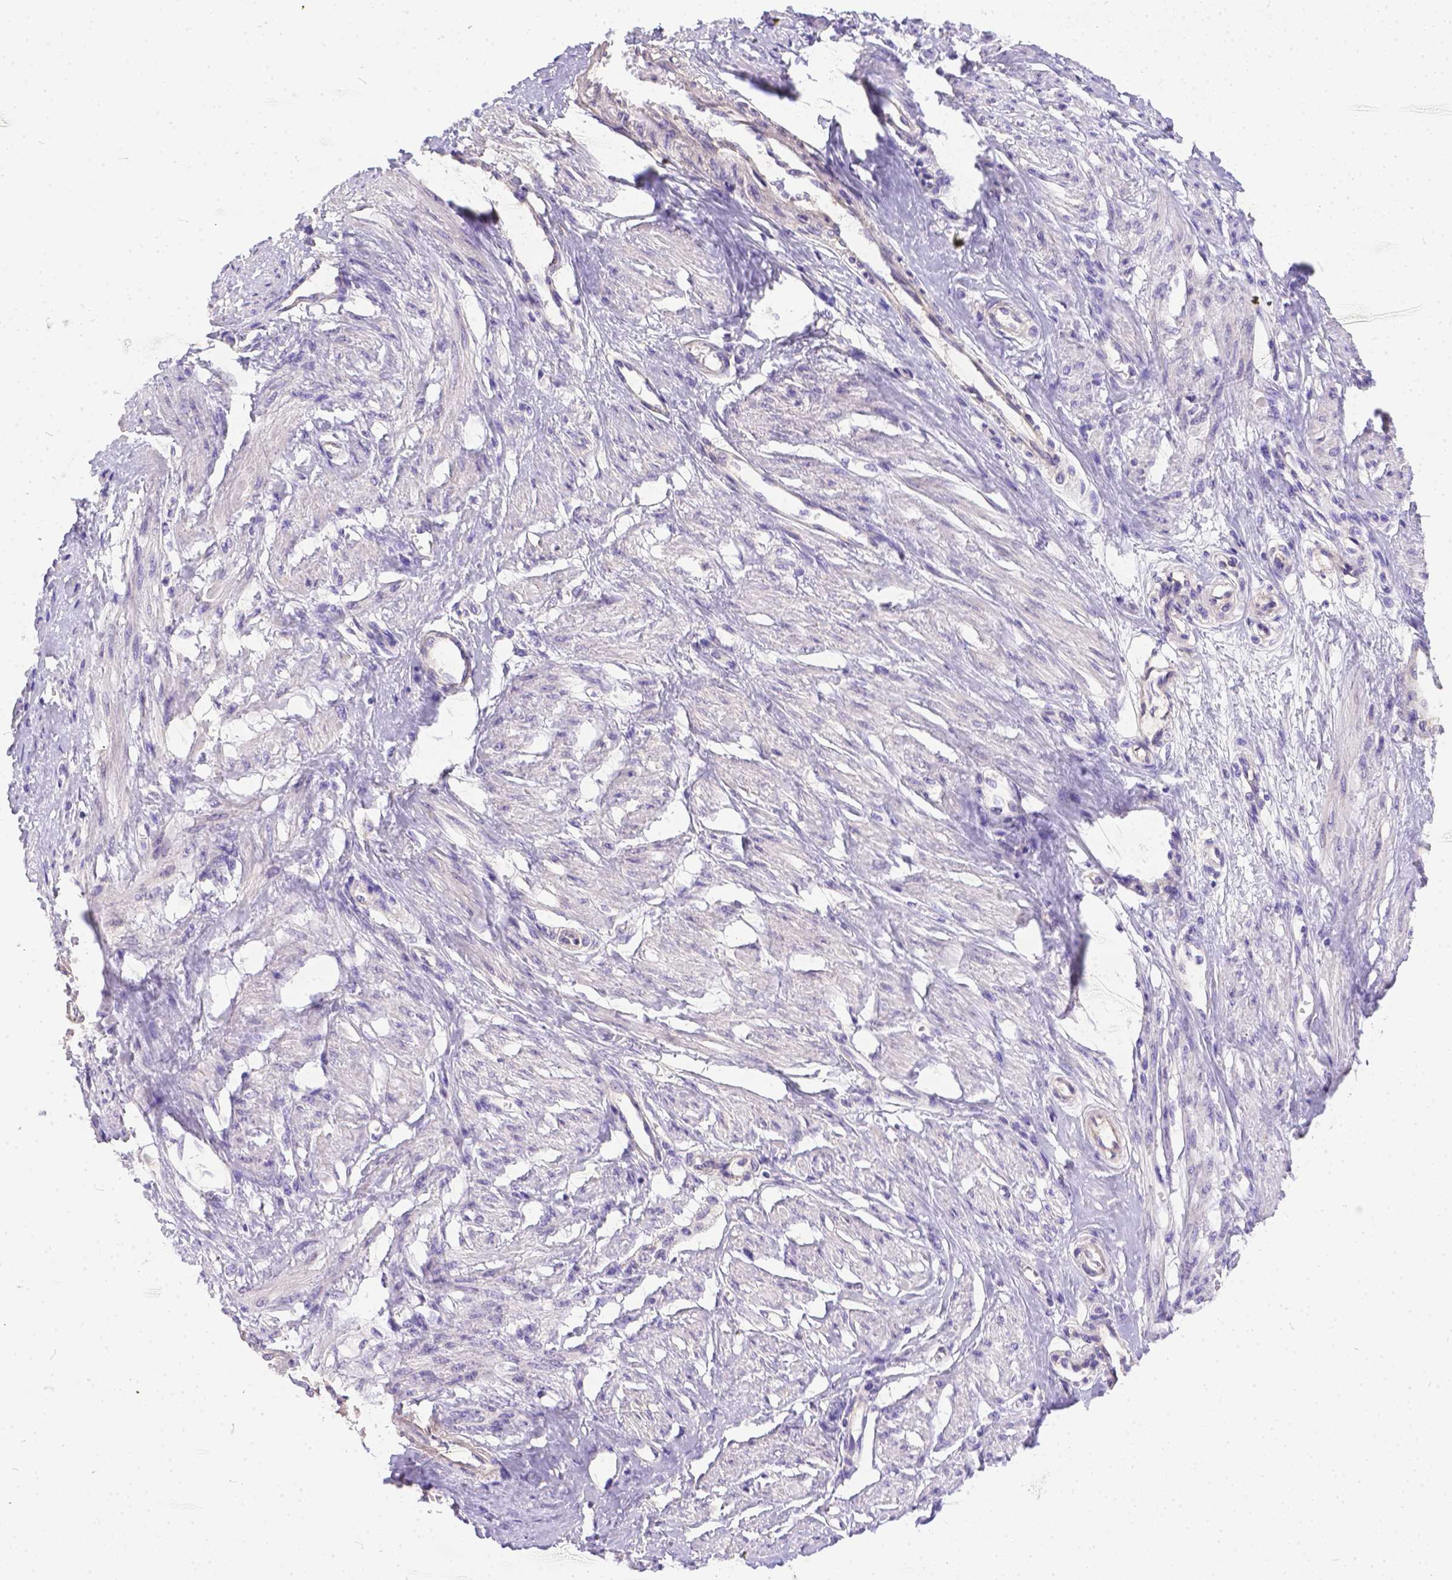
{"staining": {"intensity": "negative", "quantity": "none", "location": "none"}, "tissue": "smooth muscle", "cell_type": "Smooth muscle cells", "image_type": "normal", "snomed": [{"axis": "morphology", "description": "Normal tissue, NOS"}, {"axis": "topography", "description": "Smooth muscle"}, {"axis": "topography", "description": "Uterus"}], "caption": "IHC histopathology image of normal smooth muscle: human smooth muscle stained with DAB displays no significant protein expression in smooth muscle cells. Brightfield microscopy of immunohistochemistry (IHC) stained with DAB (brown) and hematoxylin (blue), captured at high magnification.", "gene": "DLEC1", "patient": {"sex": "female", "age": 39}}